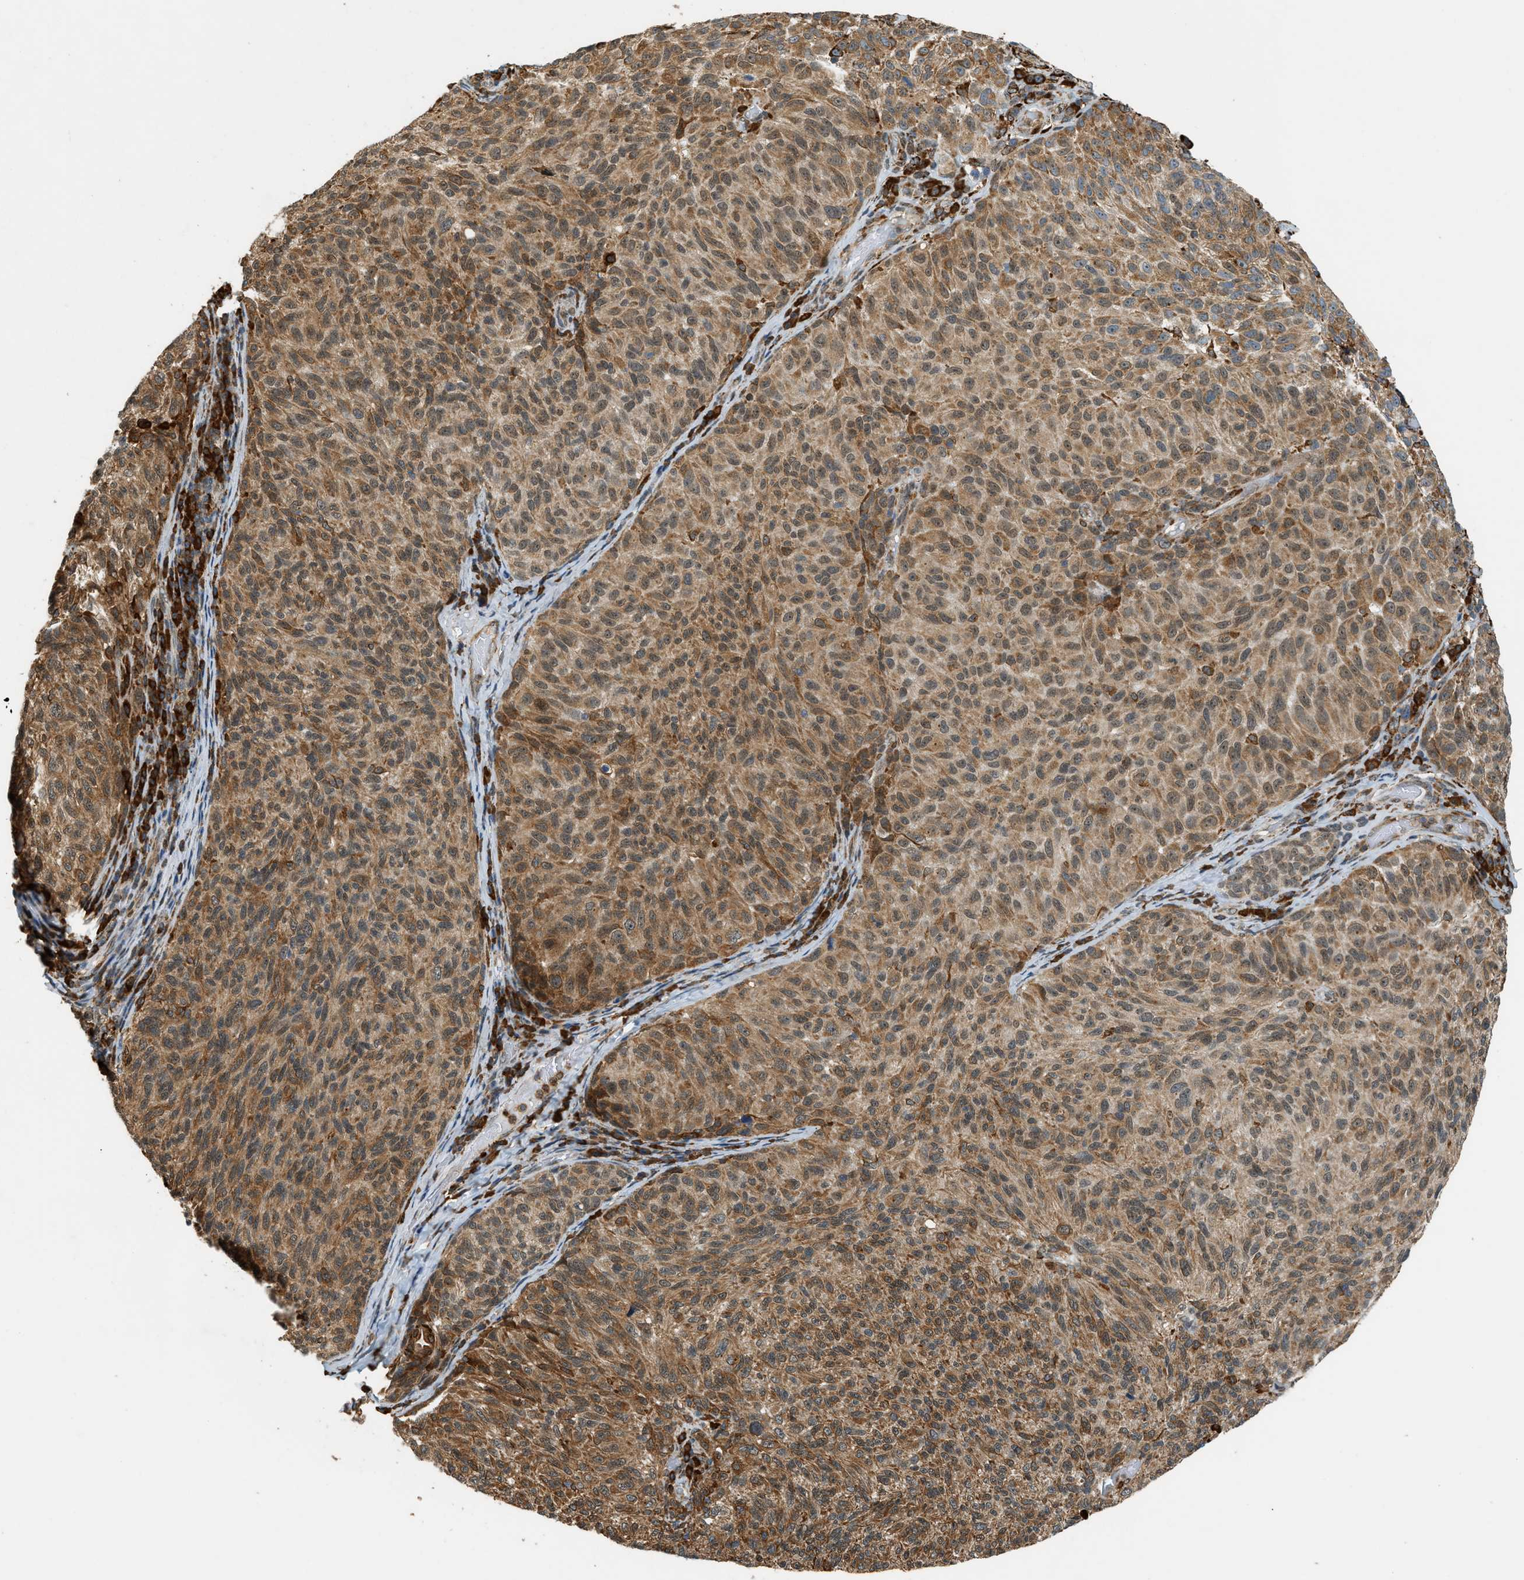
{"staining": {"intensity": "moderate", "quantity": ">75%", "location": "cytoplasmic/membranous,nuclear"}, "tissue": "melanoma", "cell_type": "Tumor cells", "image_type": "cancer", "snomed": [{"axis": "morphology", "description": "Malignant melanoma, NOS"}, {"axis": "topography", "description": "Skin"}], "caption": "Immunohistochemical staining of human melanoma shows medium levels of moderate cytoplasmic/membranous and nuclear positivity in approximately >75% of tumor cells. (Stains: DAB (3,3'-diaminobenzidine) in brown, nuclei in blue, Microscopy: brightfield microscopy at high magnification).", "gene": "SEMA4D", "patient": {"sex": "female", "age": 73}}